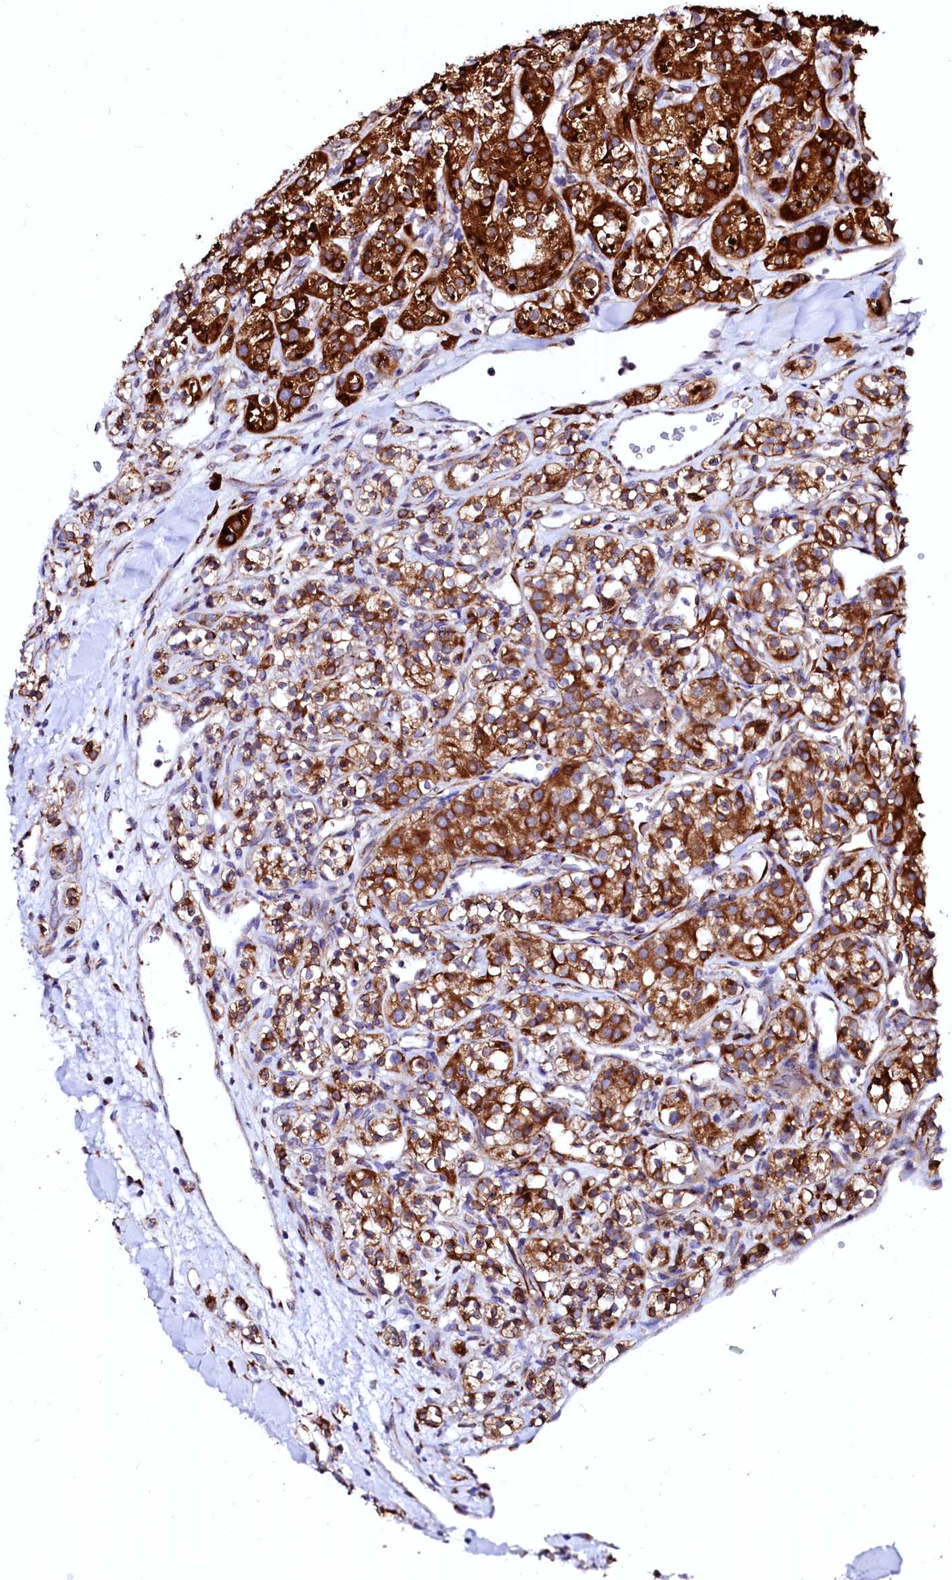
{"staining": {"intensity": "strong", "quantity": ">75%", "location": "cytoplasmic/membranous"}, "tissue": "renal cancer", "cell_type": "Tumor cells", "image_type": "cancer", "snomed": [{"axis": "morphology", "description": "Adenocarcinoma, NOS"}, {"axis": "topography", "description": "Kidney"}], "caption": "Immunohistochemistry histopathology image of neoplastic tissue: renal cancer (adenocarcinoma) stained using IHC displays high levels of strong protein expression localized specifically in the cytoplasmic/membranous of tumor cells, appearing as a cytoplasmic/membranous brown color.", "gene": "LMAN1", "patient": {"sex": "male", "age": 77}}